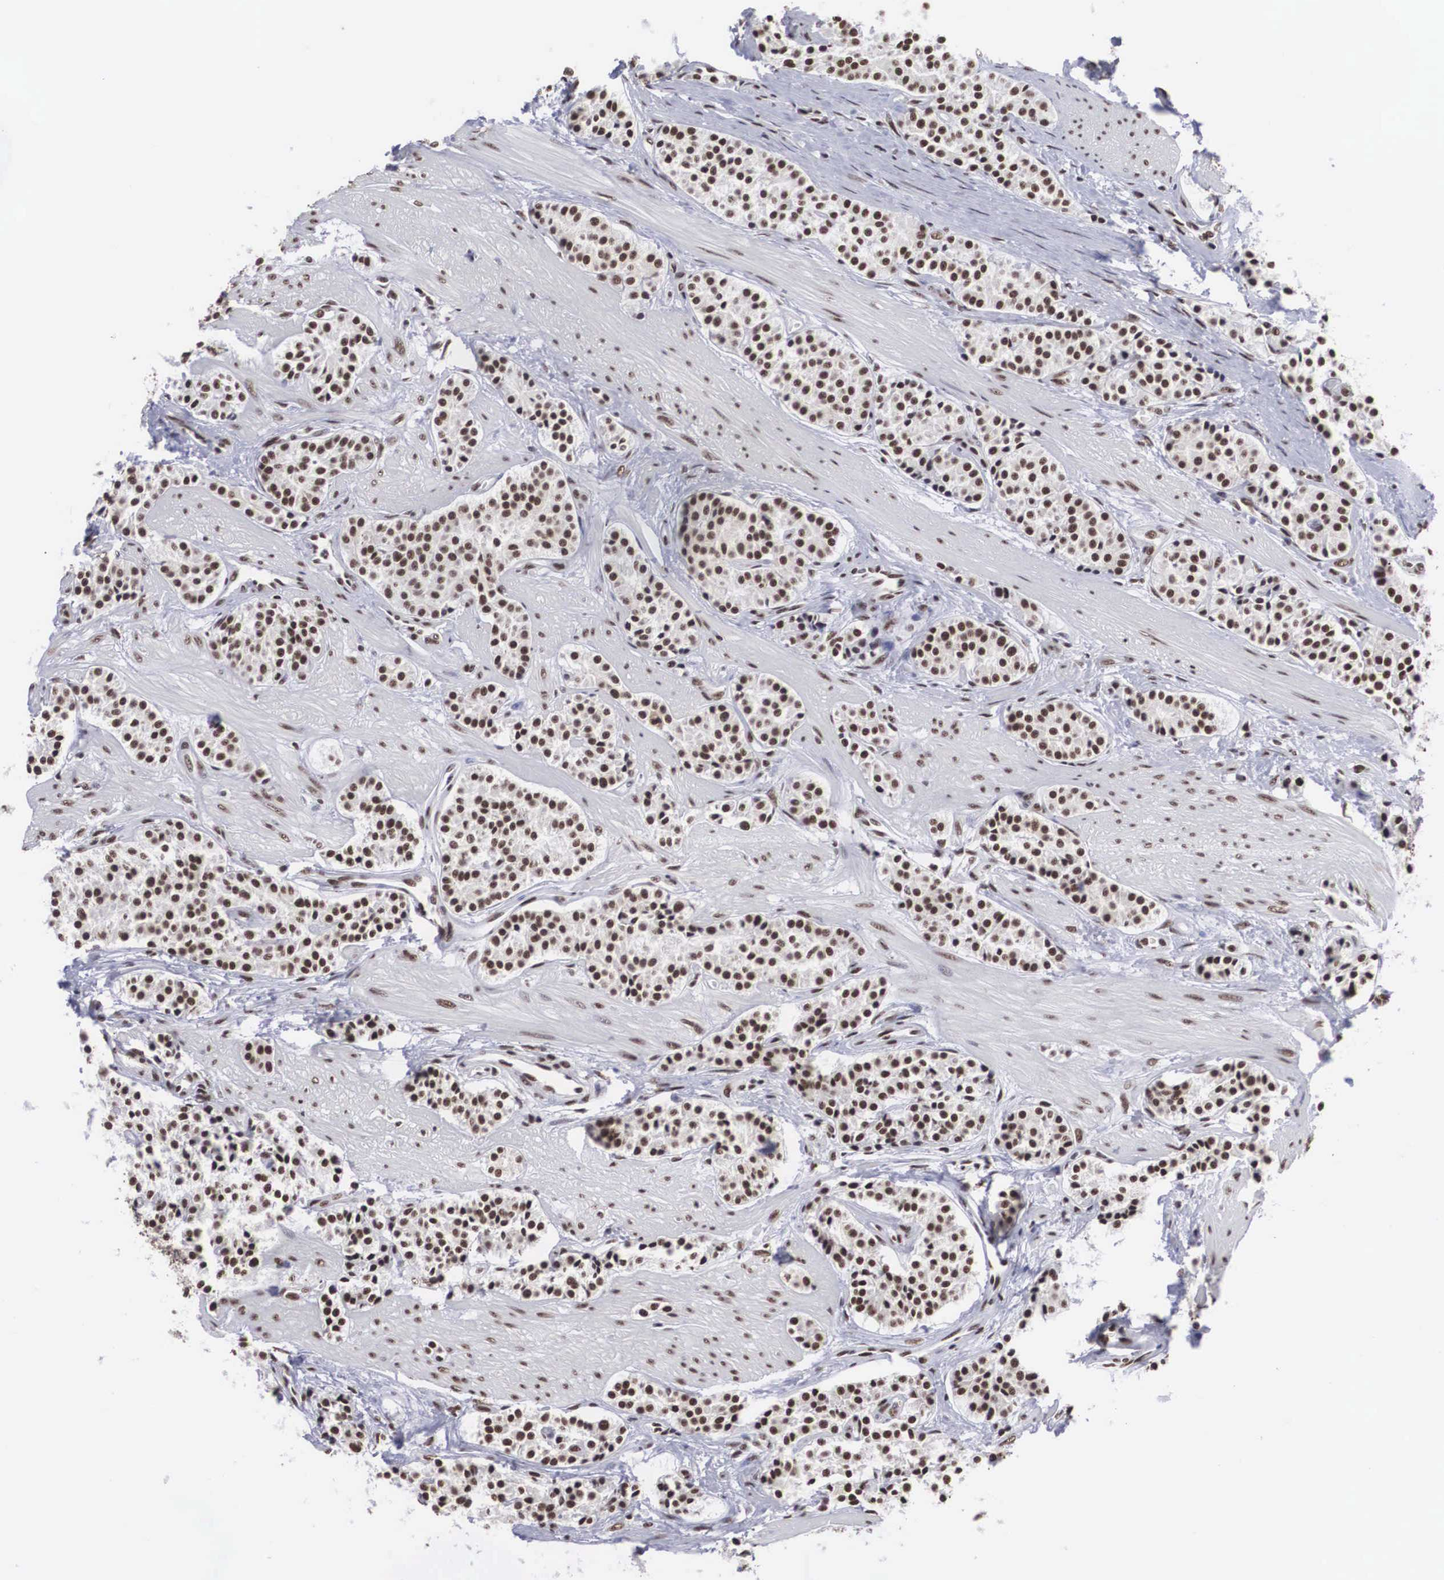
{"staining": {"intensity": "moderate", "quantity": ">75%", "location": "nuclear"}, "tissue": "carcinoid", "cell_type": "Tumor cells", "image_type": "cancer", "snomed": [{"axis": "morphology", "description": "Carcinoid, malignant, NOS"}, {"axis": "topography", "description": "Stomach"}], "caption": "A brown stain highlights moderate nuclear staining of a protein in carcinoid tumor cells.", "gene": "ACIN1", "patient": {"sex": "female", "age": 76}}